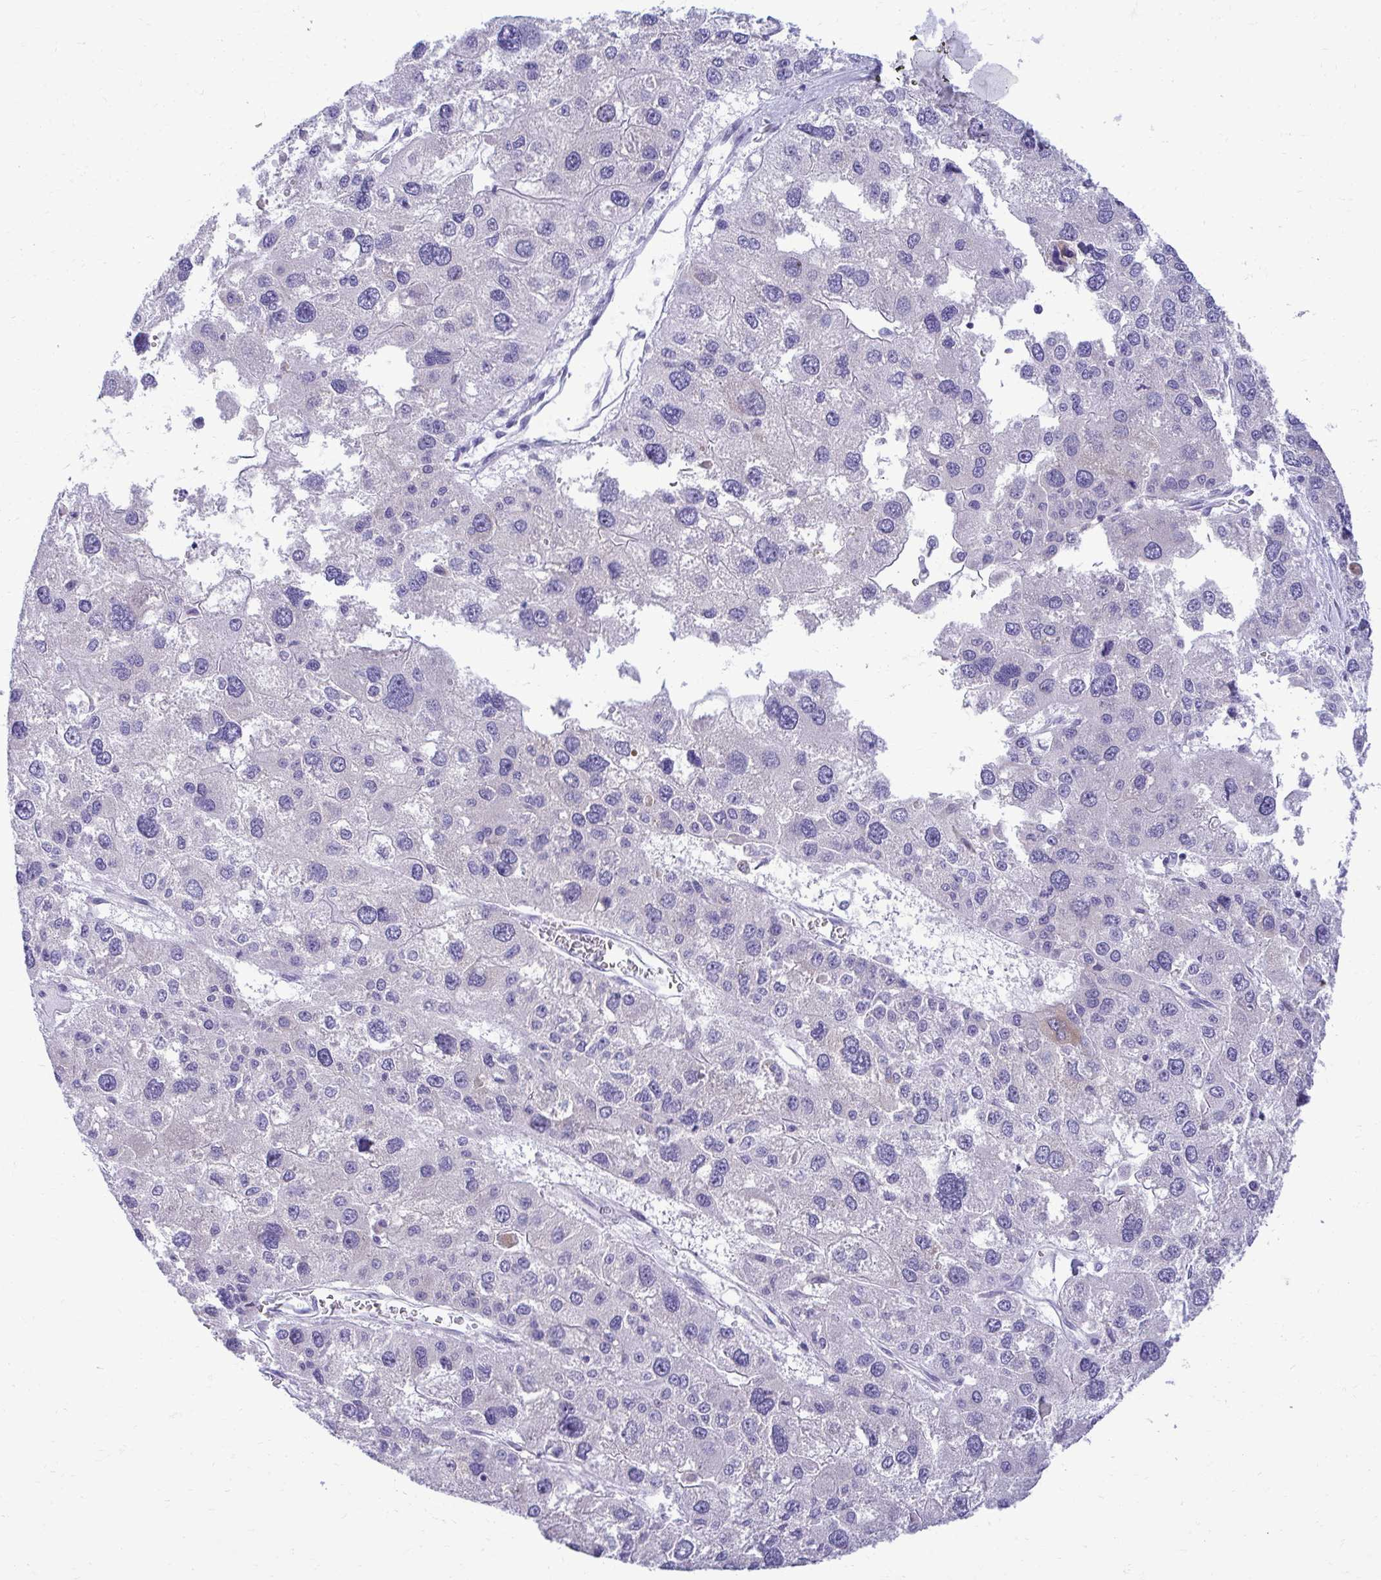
{"staining": {"intensity": "negative", "quantity": "none", "location": "none"}, "tissue": "liver cancer", "cell_type": "Tumor cells", "image_type": "cancer", "snomed": [{"axis": "morphology", "description": "Carcinoma, Hepatocellular, NOS"}, {"axis": "topography", "description": "Liver"}], "caption": "Immunohistochemistry (IHC) of human liver cancer shows no staining in tumor cells.", "gene": "AIG1", "patient": {"sex": "male", "age": 73}}